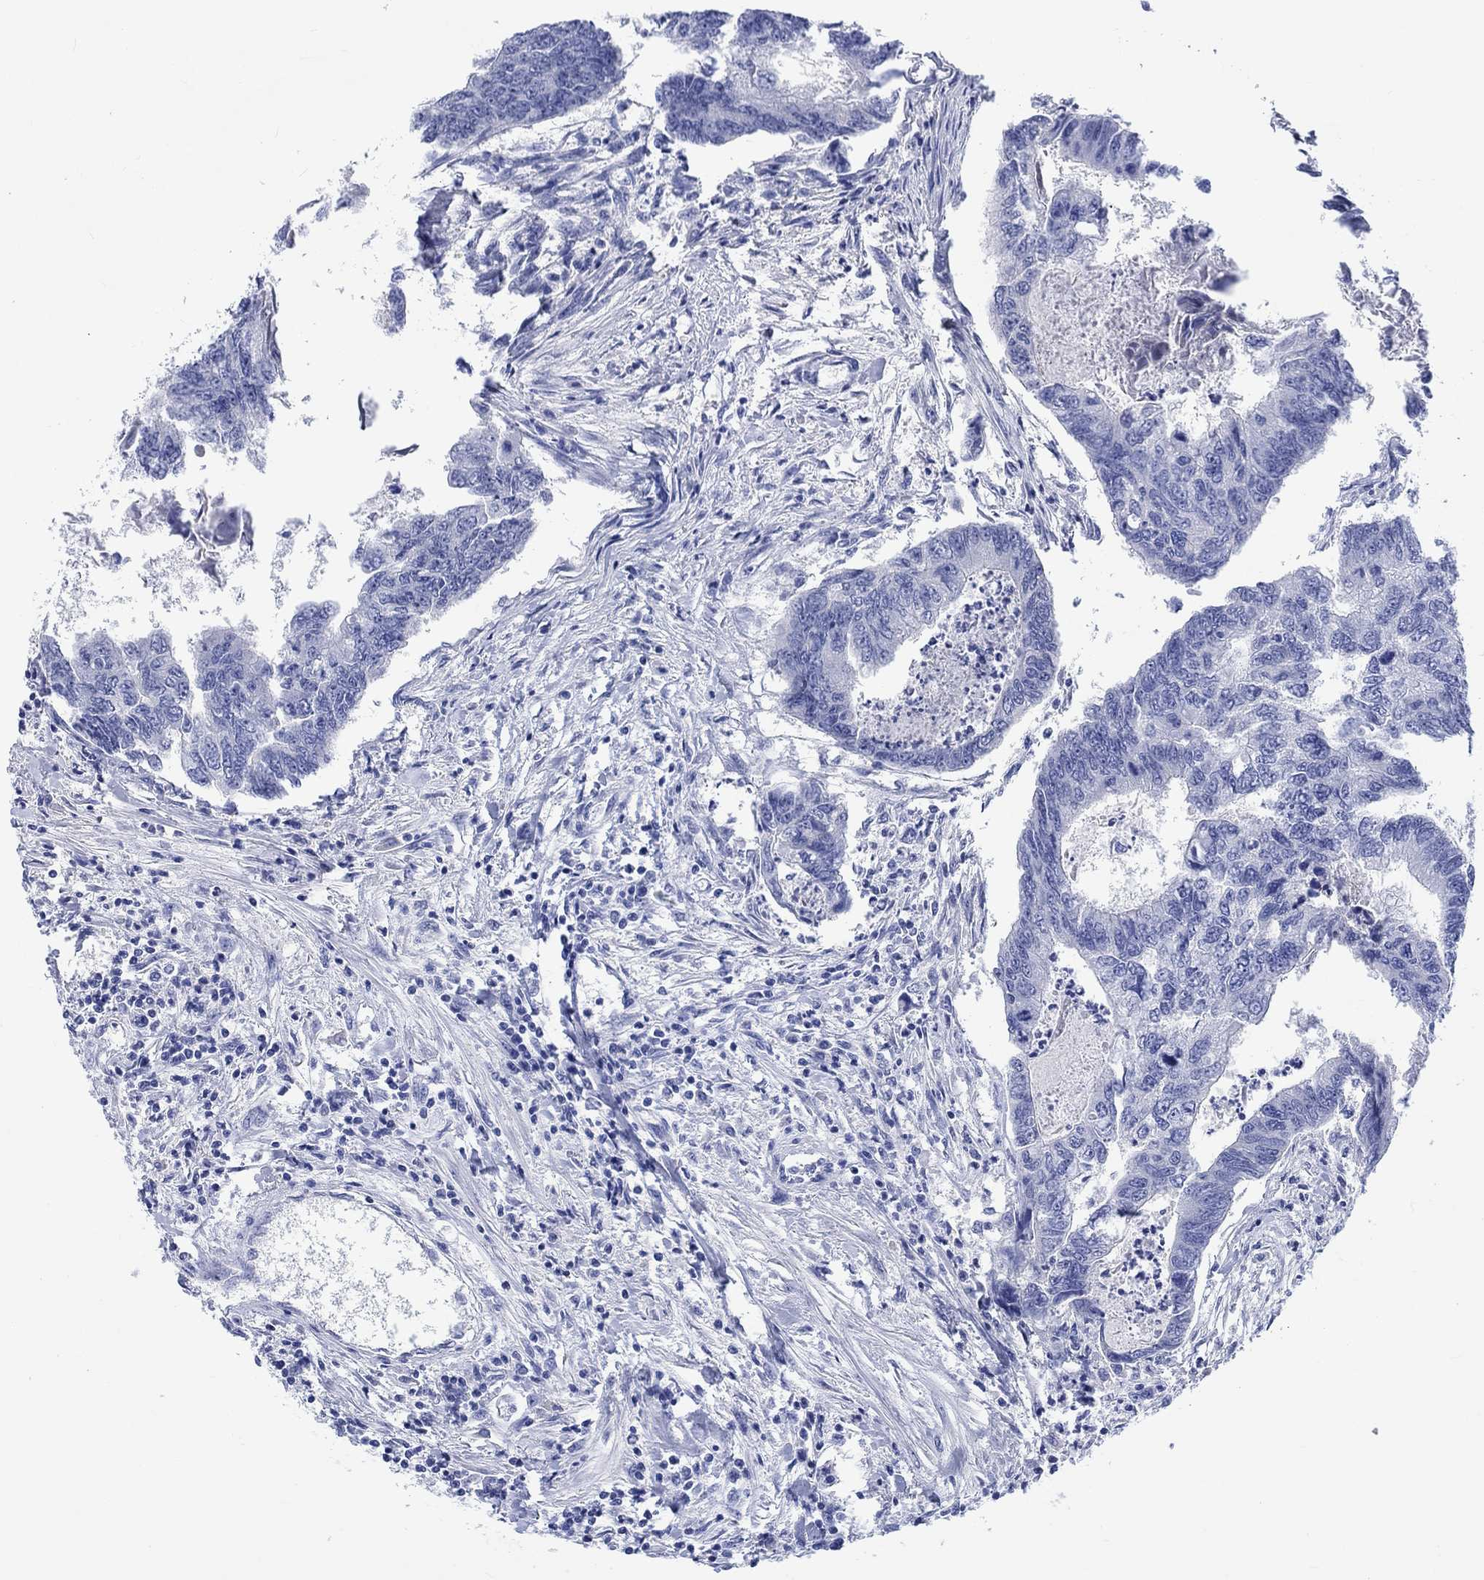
{"staining": {"intensity": "negative", "quantity": "none", "location": "none"}, "tissue": "colorectal cancer", "cell_type": "Tumor cells", "image_type": "cancer", "snomed": [{"axis": "morphology", "description": "Adenocarcinoma, NOS"}, {"axis": "topography", "description": "Colon"}], "caption": "Colorectal cancer stained for a protein using immunohistochemistry (IHC) exhibits no staining tumor cells.", "gene": "TOMM20L", "patient": {"sex": "female", "age": 65}}